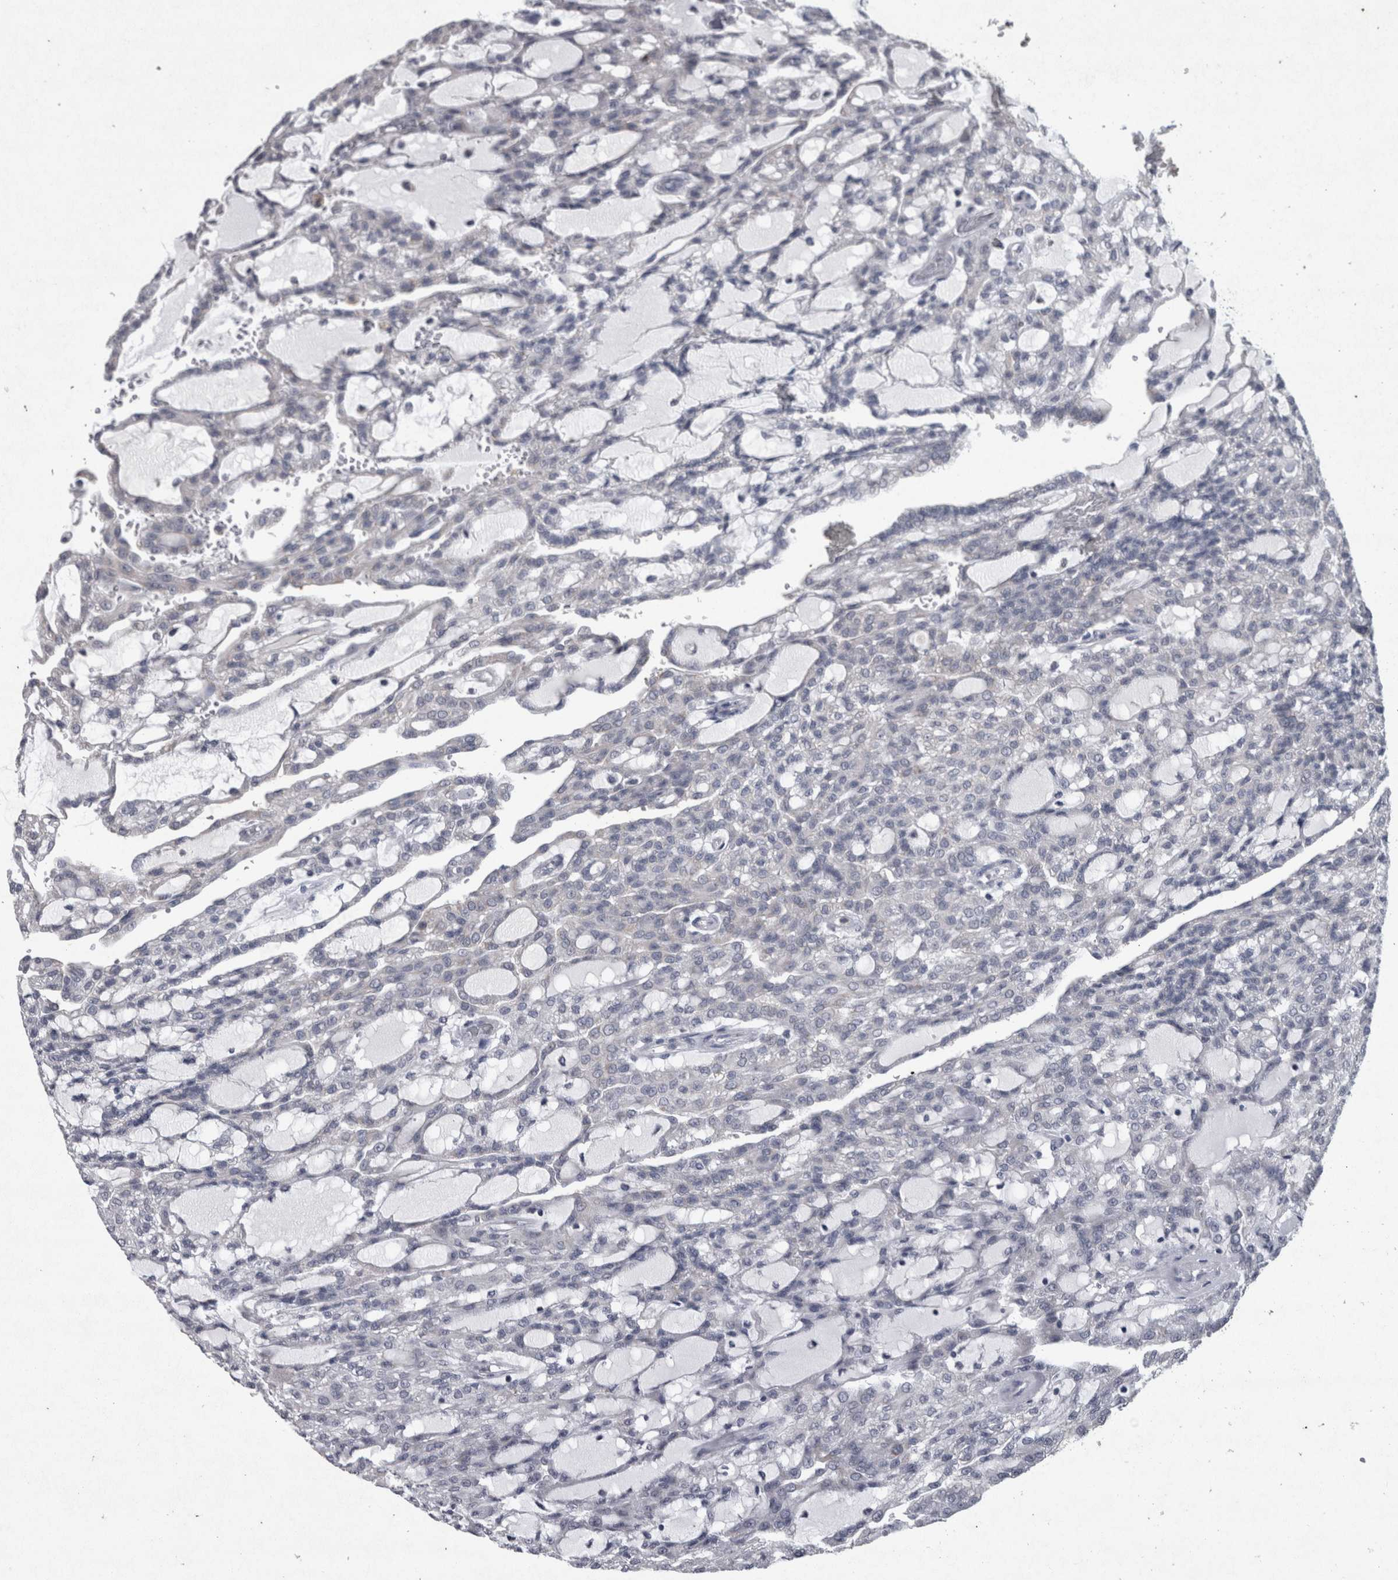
{"staining": {"intensity": "negative", "quantity": "none", "location": "none"}, "tissue": "renal cancer", "cell_type": "Tumor cells", "image_type": "cancer", "snomed": [{"axis": "morphology", "description": "Adenocarcinoma, NOS"}, {"axis": "topography", "description": "Kidney"}], "caption": "Tumor cells are negative for brown protein staining in renal adenocarcinoma.", "gene": "WNT7A", "patient": {"sex": "male", "age": 63}}